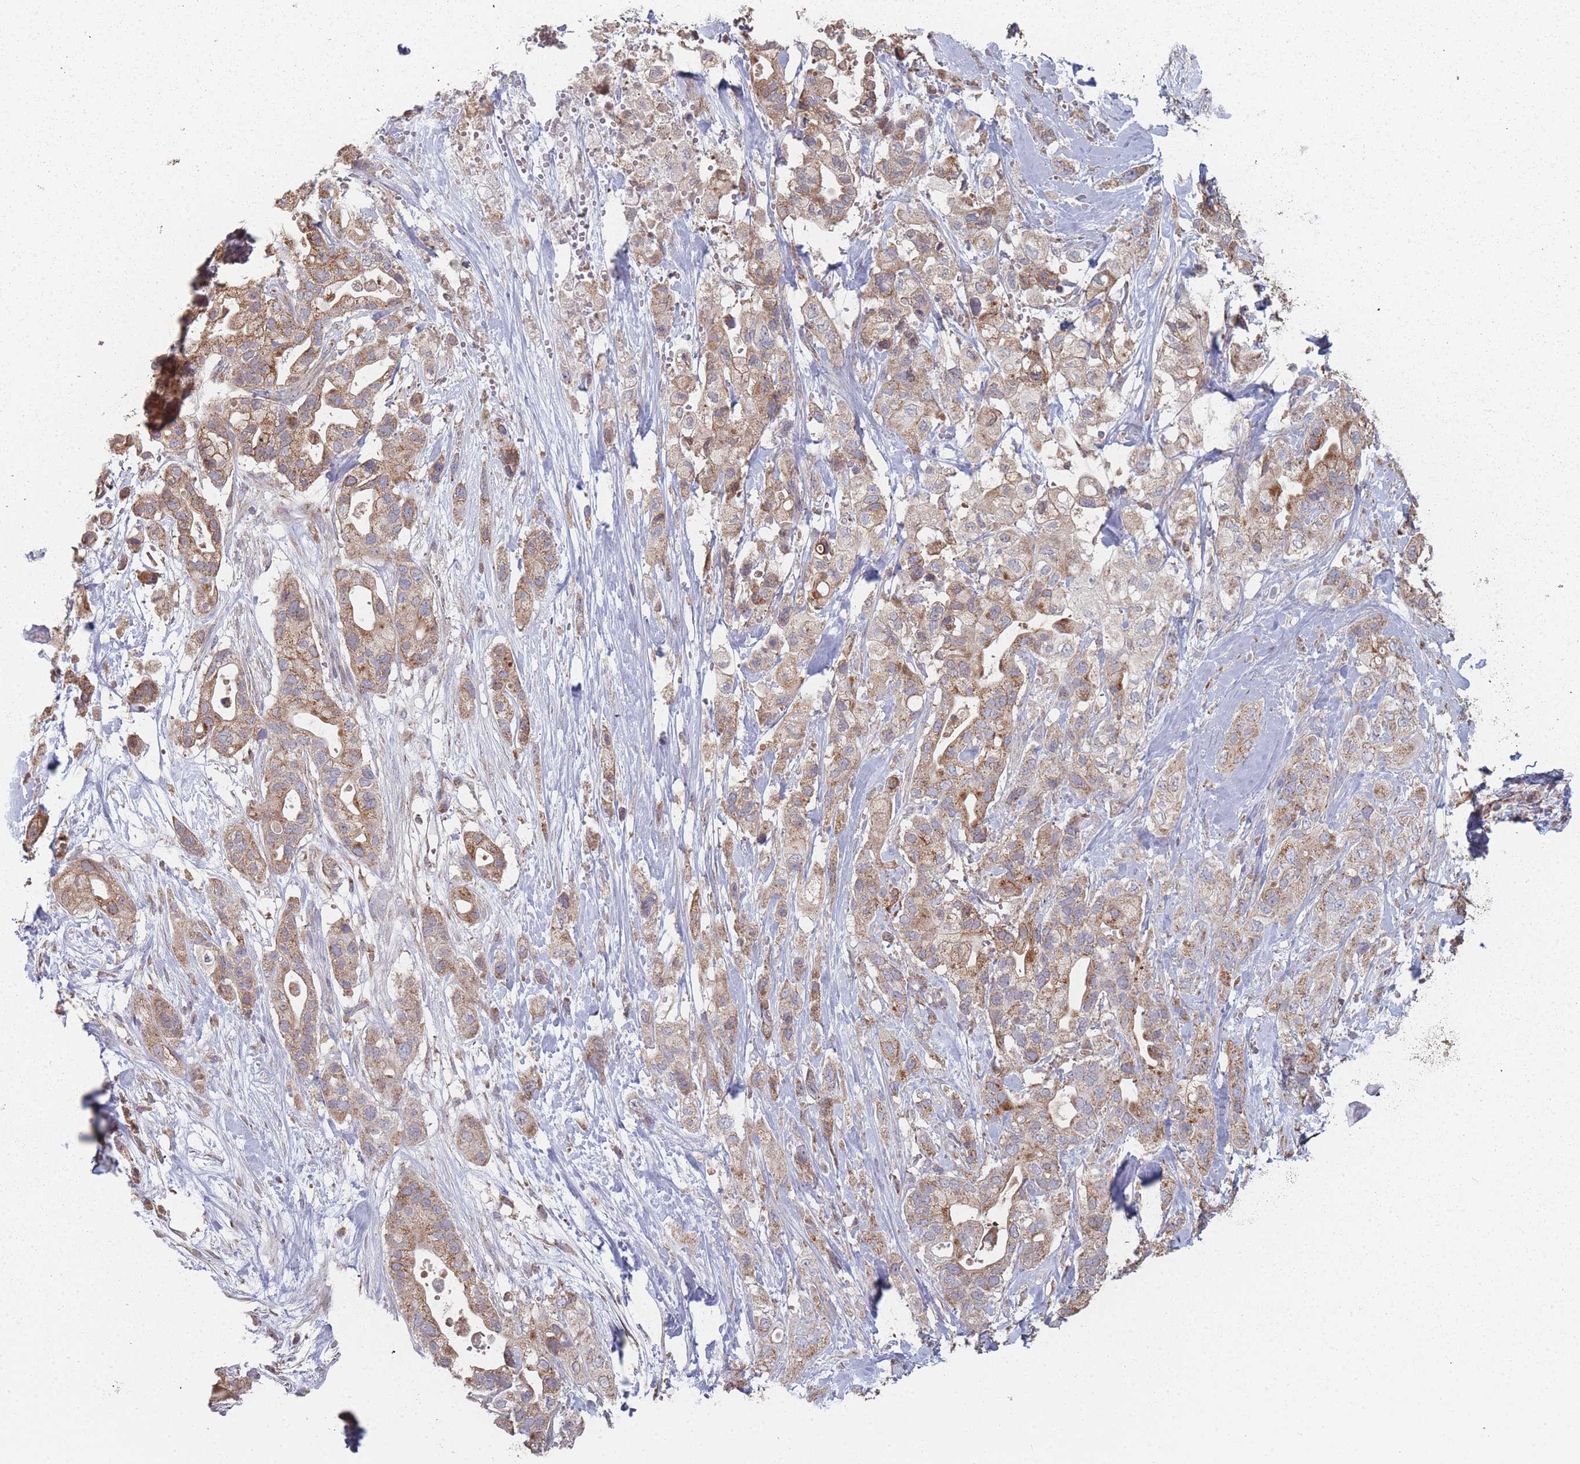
{"staining": {"intensity": "moderate", "quantity": ">75%", "location": "cytoplasmic/membranous"}, "tissue": "pancreatic cancer", "cell_type": "Tumor cells", "image_type": "cancer", "snomed": [{"axis": "morphology", "description": "Adenocarcinoma, NOS"}, {"axis": "topography", "description": "Pancreas"}], "caption": "Moderate cytoplasmic/membranous staining is identified in about >75% of tumor cells in pancreatic adenocarcinoma.", "gene": "PSMB3", "patient": {"sex": "male", "age": 44}}